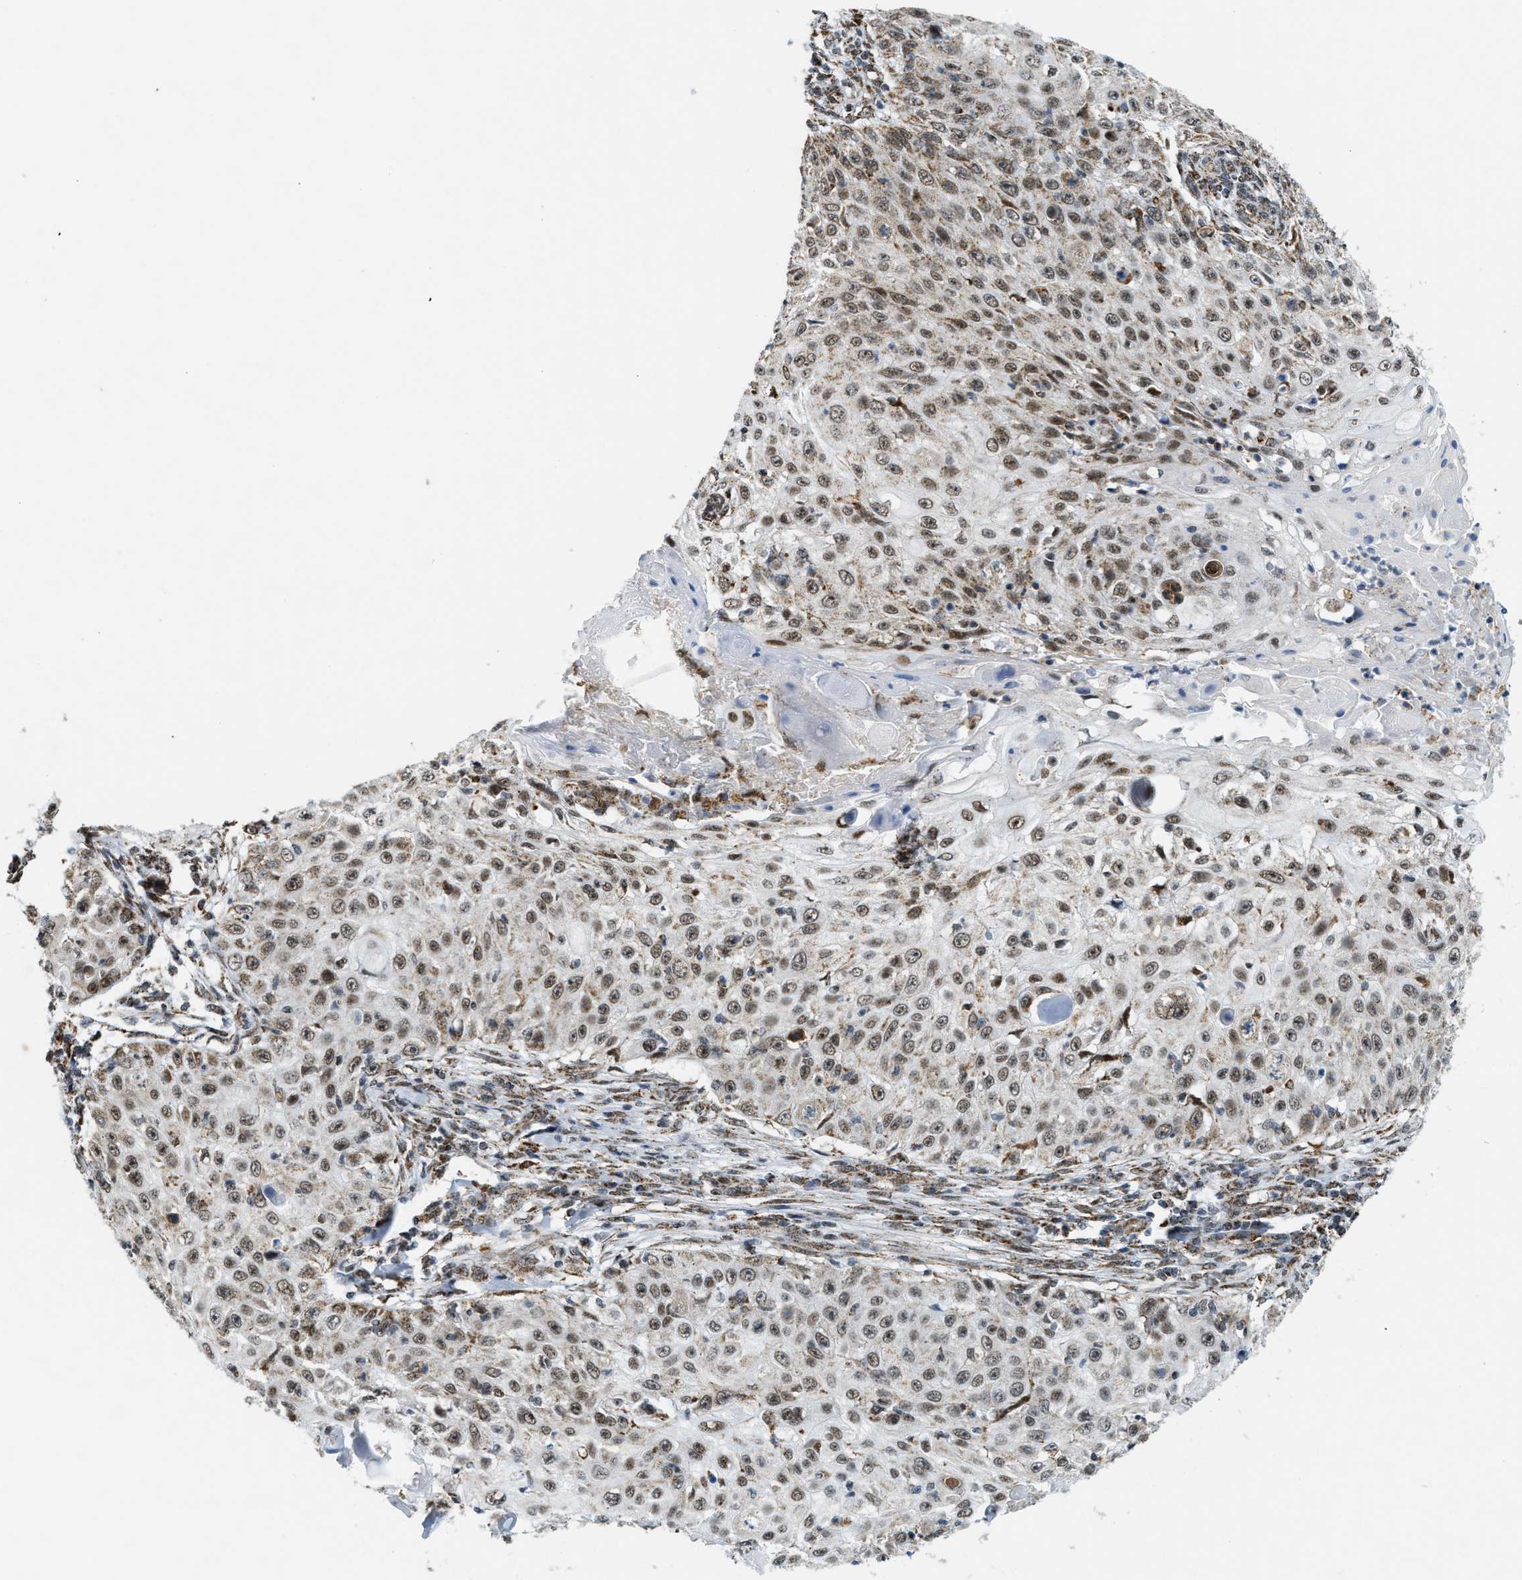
{"staining": {"intensity": "moderate", "quantity": ">75%", "location": "nuclear"}, "tissue": "skin cancer", "cell_type": "Tumor cells", "image_type": "cancer", "snomed": [{"axis": "morphology", "description": "Squamous cell carcinoma, NOS"}, {"axis": "topography", "description": "Skin"}], "caption": "Protein staining of squamous cell carcinoma (skin) tissue exhibits moderate nuclear positivity in about >75% of tumor cells.", "gene": "HIBADH", "patient": {"sex": "male", "age": 86}}